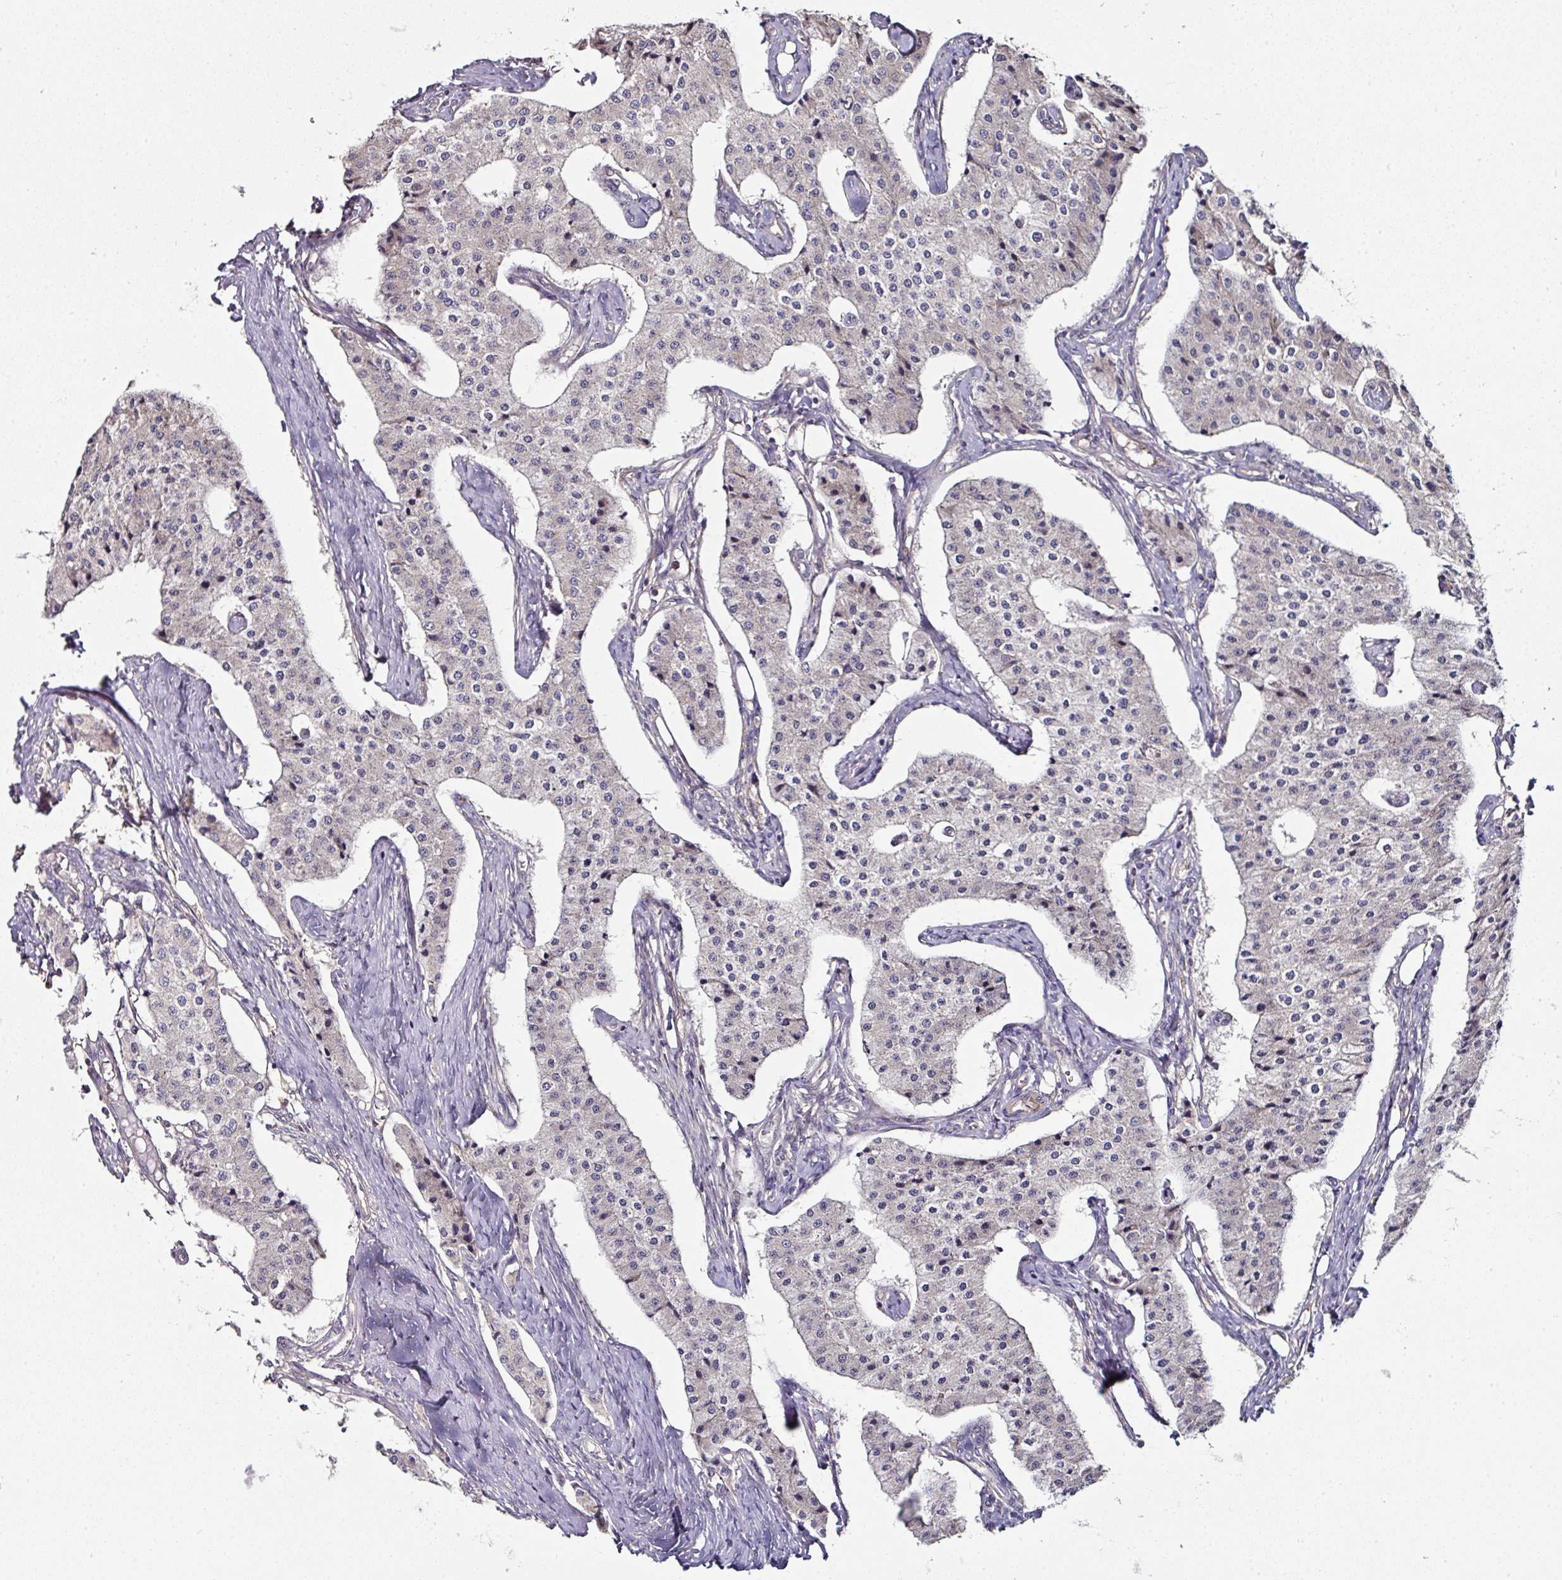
{"staining": {"intensity": "negative", "quantity": "none", "location": "none"}, "tissue": "carcinoid", "cell_type": "Tumor cells", "image_type": "cancer", "snomed": [{"axis": "morphology", "description": "Carcinoid, malignant, NOS"}, {"axis": "topography", "description": "Colon"}], "caption": "The immunohistochemistry (IHC) micrograph has no significant positivity in tumor cells of carcinoid (malignant) tissue.", "gene": "CTDSP2", "patient": {"sex": "female", "age": 52}}